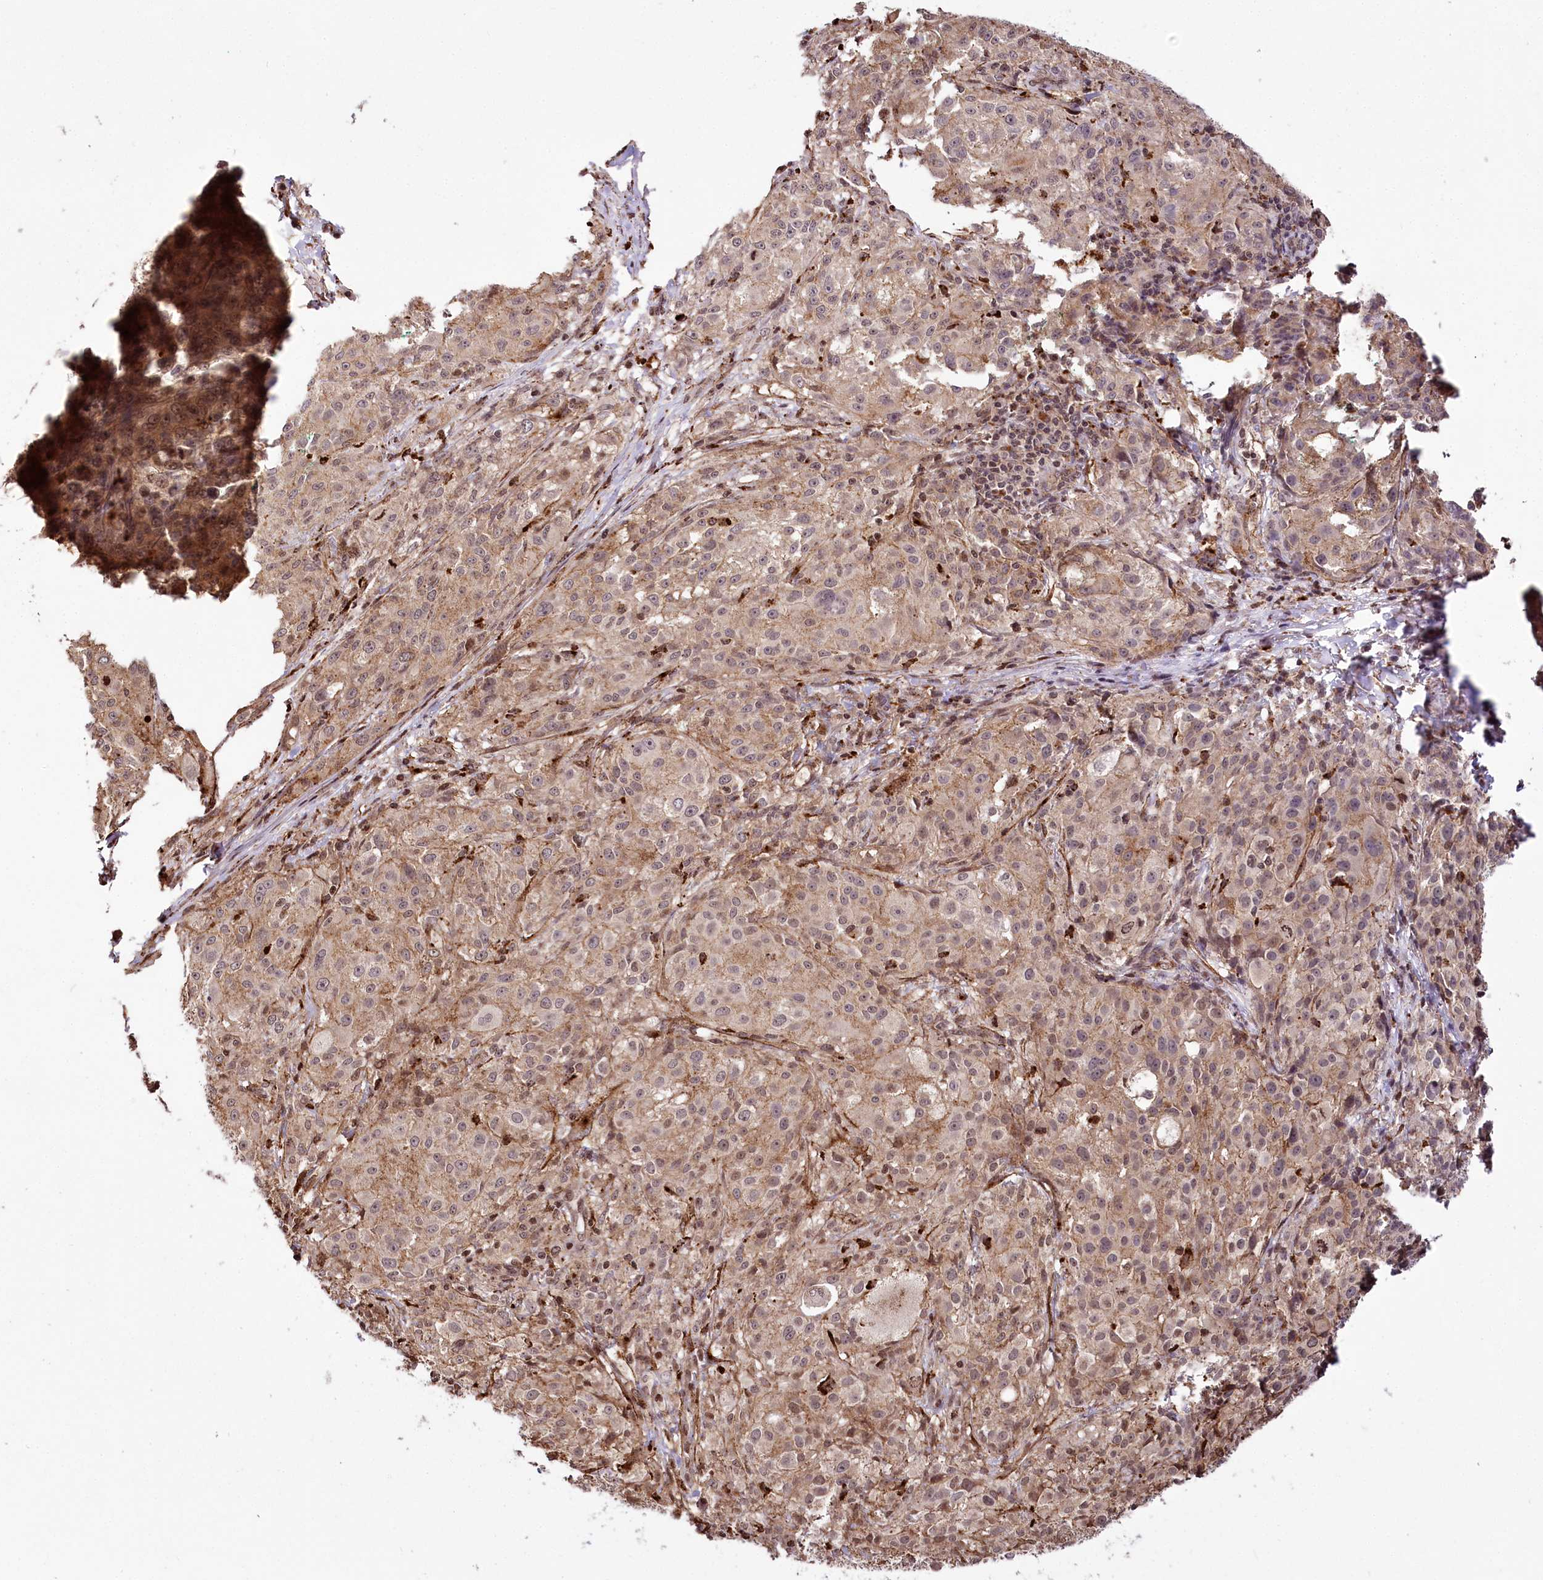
{"staining": {"intensity": "moderate", "quantity": ">75%", "location": "cytoplasmic/membranous,nuclear"}, "tissue": "melanoma", "cell_type": "Tumor cells", "image_type": "cancer", "snomed": [{"axis": "morphology", "description": "Necrosis, NOS"}, {"axis": "morphology", "description": "Malignant melanoma, NOS"}, {"axis": "topography", "description": "Skin"}], "caption": "Malignant melanoma tissue displays moderate cytoplasmic/membranous and nuclear staining in about >75% of tumor cells, visualized by immunohistochemistry. (brown staining indicates protein expression, while blue staining denotes nuclei).", "gene": "HOXC8", "patient": {"sex": "female", "age": 87}}